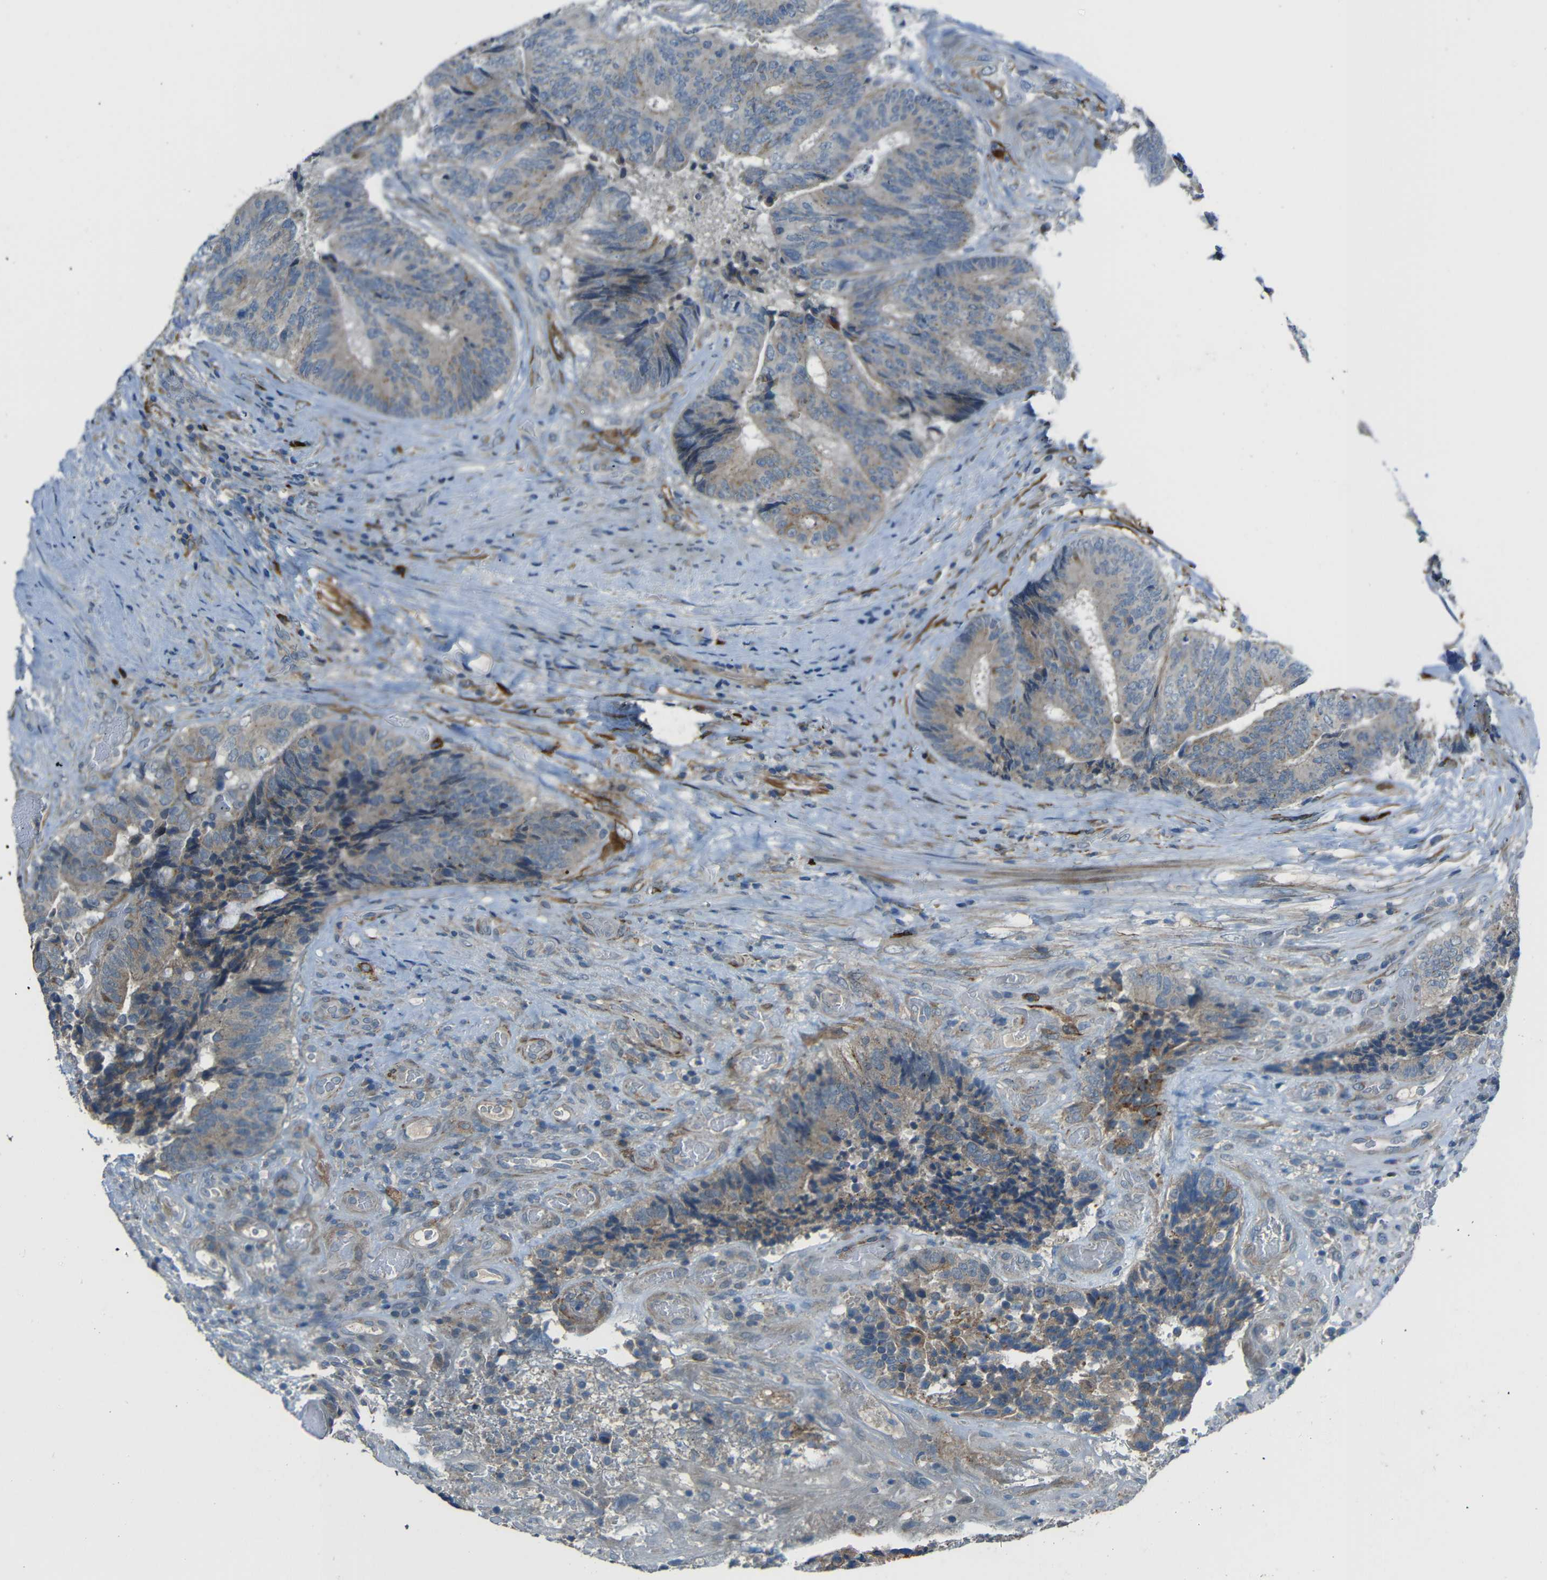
{"staining": {"intensity": "weak", "quantity": "25%-75%", "location": "cytoplasmic/membranous"}, "tissue": "colorectal cancer", "cell_type": "Tumor cells", "image_type": "cancer", "snomed": [{"axis": "morphology", "description": "Adenocarcinoma, NOS"}, {"axis": "topography", "description": "Rectum"}], "caption": "Protein positivity by immunohistochemistry (IHC) shows weak cytoplasmic/membranous staining in approximately 25%-75% of tumor cells in colorectal cancer (adenocarcinoma). The staining was performed using DAB to visualize the protein expression in brown, while the nuclei were stained in blue with hematoxylin (Magnification: 20x).", "gene": "DCLK1", "patient": {"sex": "male", "age": 72}}